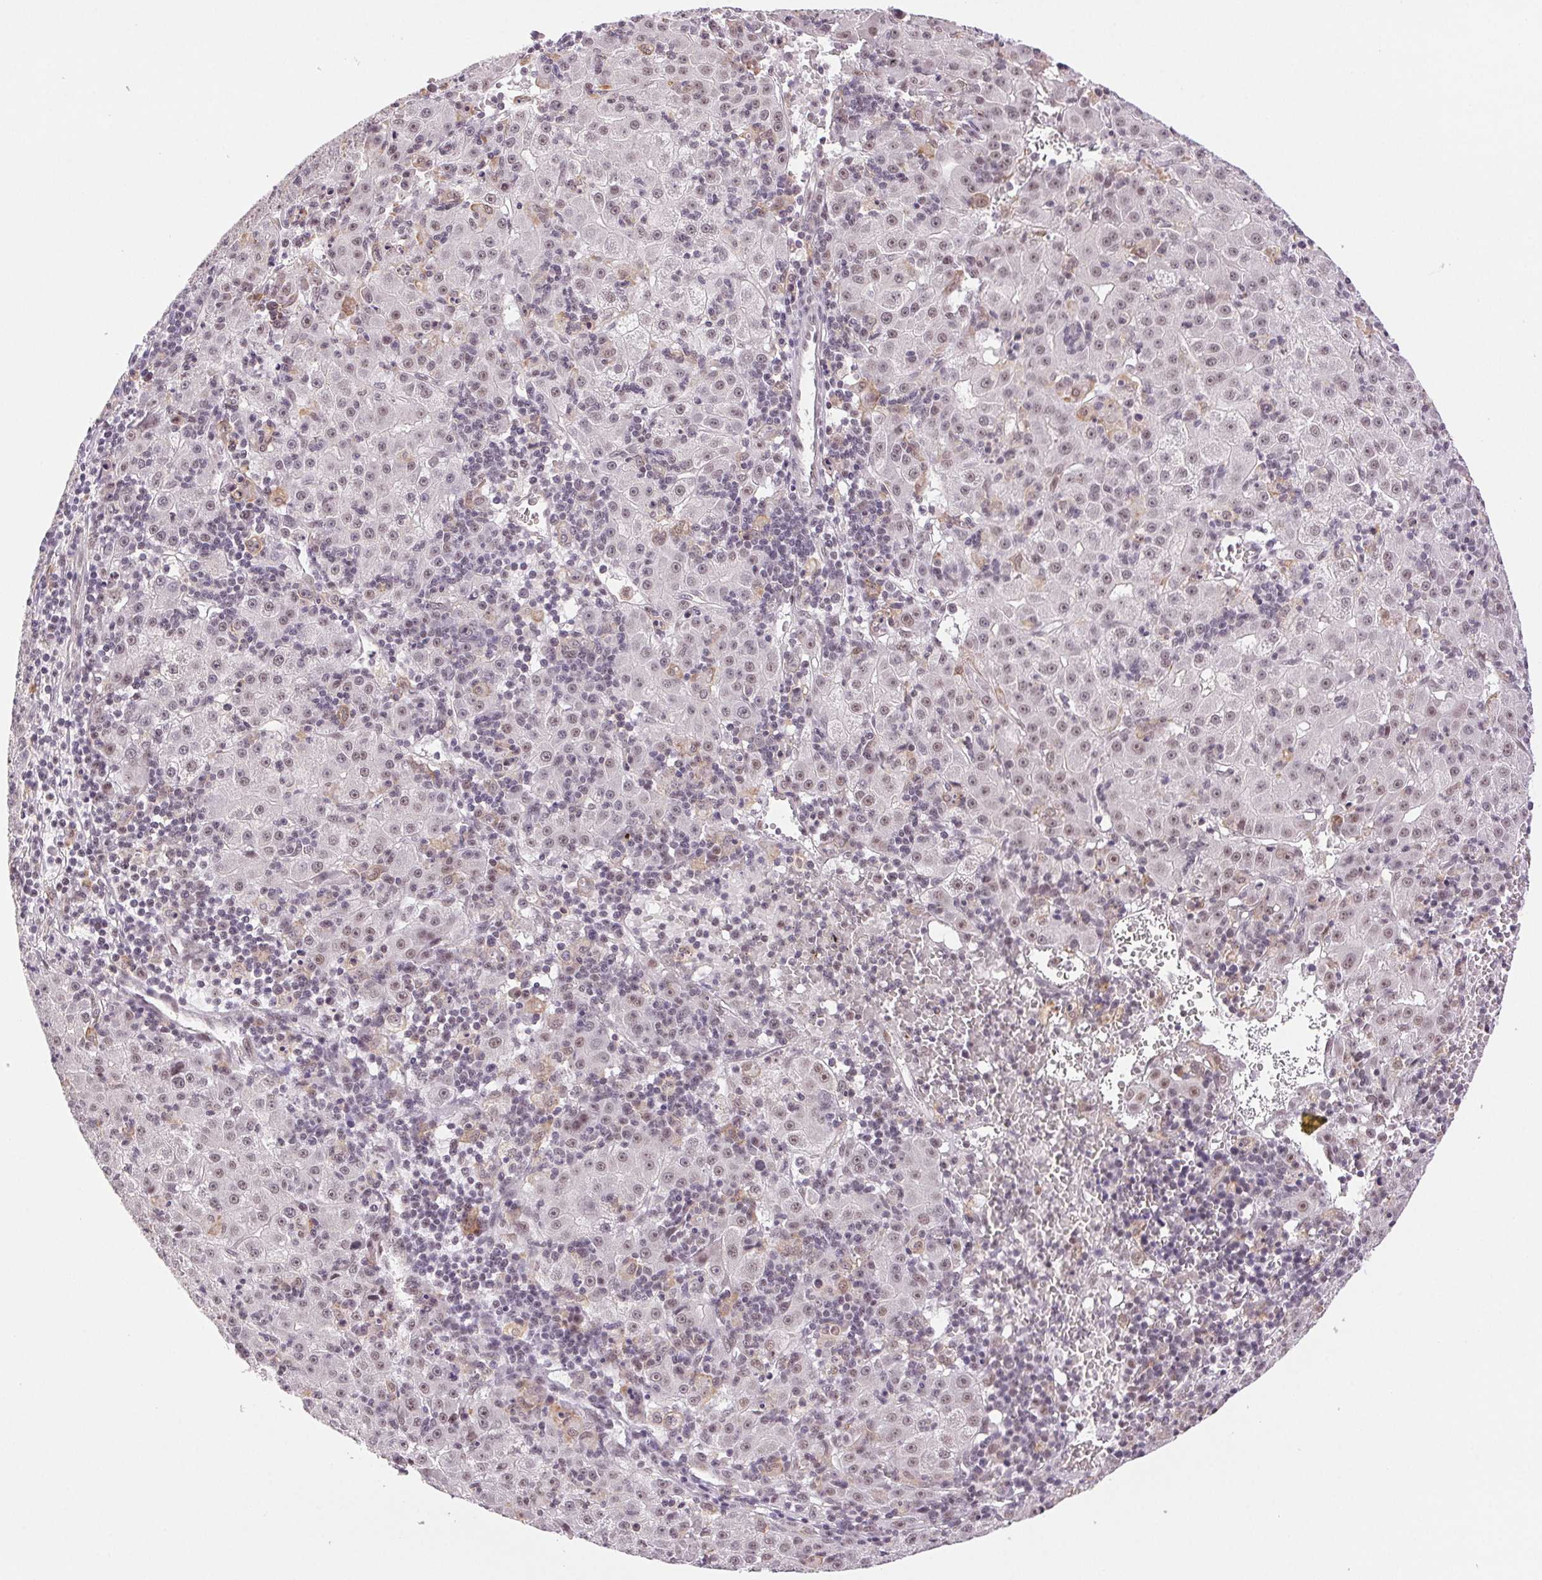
{"staining": {"intensity": "negative", "quantity": "none", "location": "none"}, "tissue": "liver cancer", "cell_type": "Tumor cells", "image_type": "cancer", "snomed": [{"axis": "morphology", "description": "Carcinoma, Hepatocellular, NOS"}, {"axis": "topography", "description": "Liver"}], "caption": "Immunohistochemistry (IHC) image of neoplastic tissue: hepatocellular carcinoma (liver) stained with DAB demonstrates no significant protein staining in tumor cells.", "gene": "PRPF18", "patient": {"sex": "male", "age": 76}}